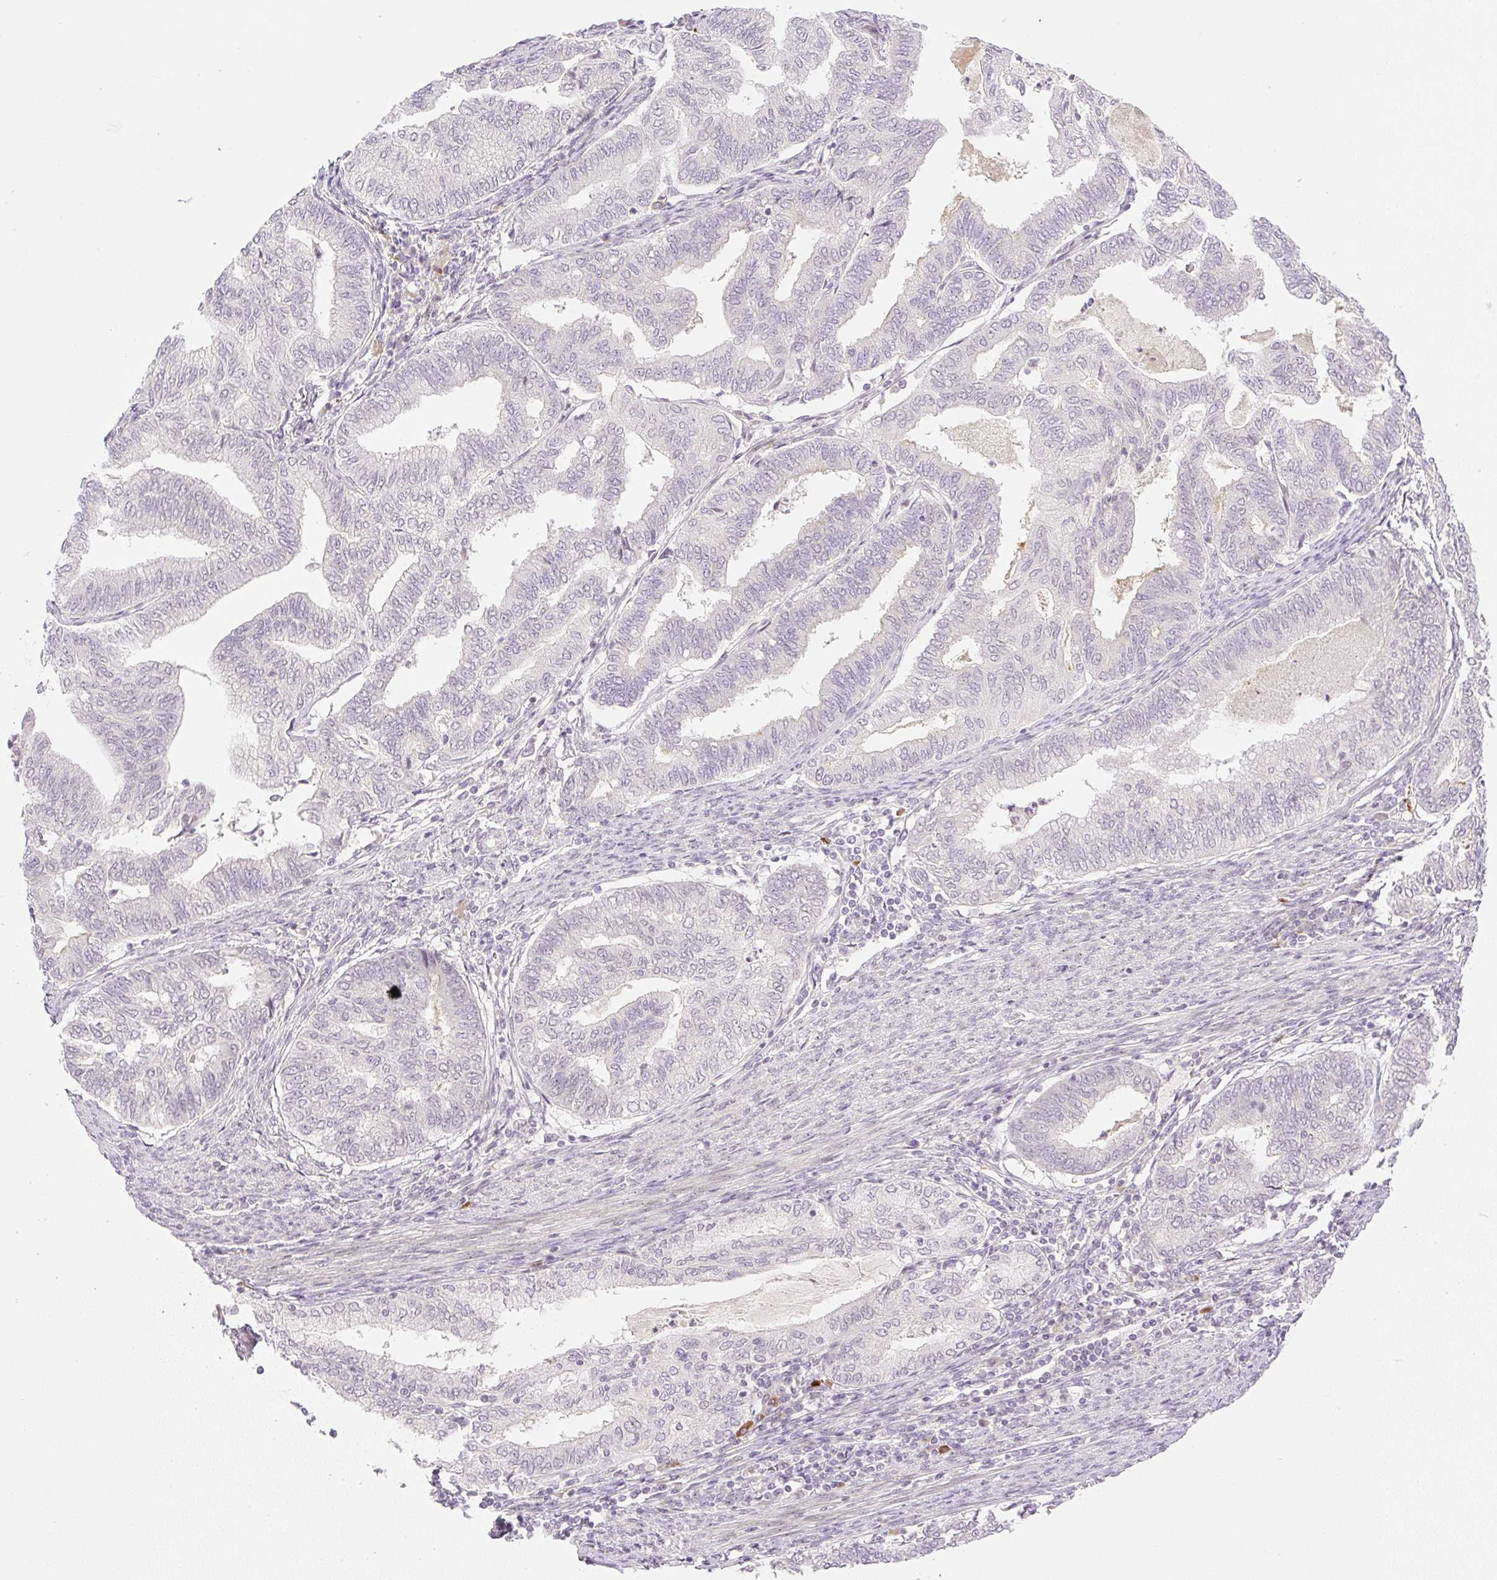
{"staining": {"intensity": "negative", "quantity": "none", "location": "none"}, "tissue": "endometrial cancer", "cell_type": "Tumor cells", "image_type": "cancer", "snomed": [{"axis": "morphology", "description": "Adenocarcinoma, NOS"}, {"axis": "topography", "description": "Endometrium"}], "caption": "There is no significant staining in tumor cells of endometrial adenocarcinoma.", "gene": "AAR2", "patient": {"sex": "female", "age": 79}}